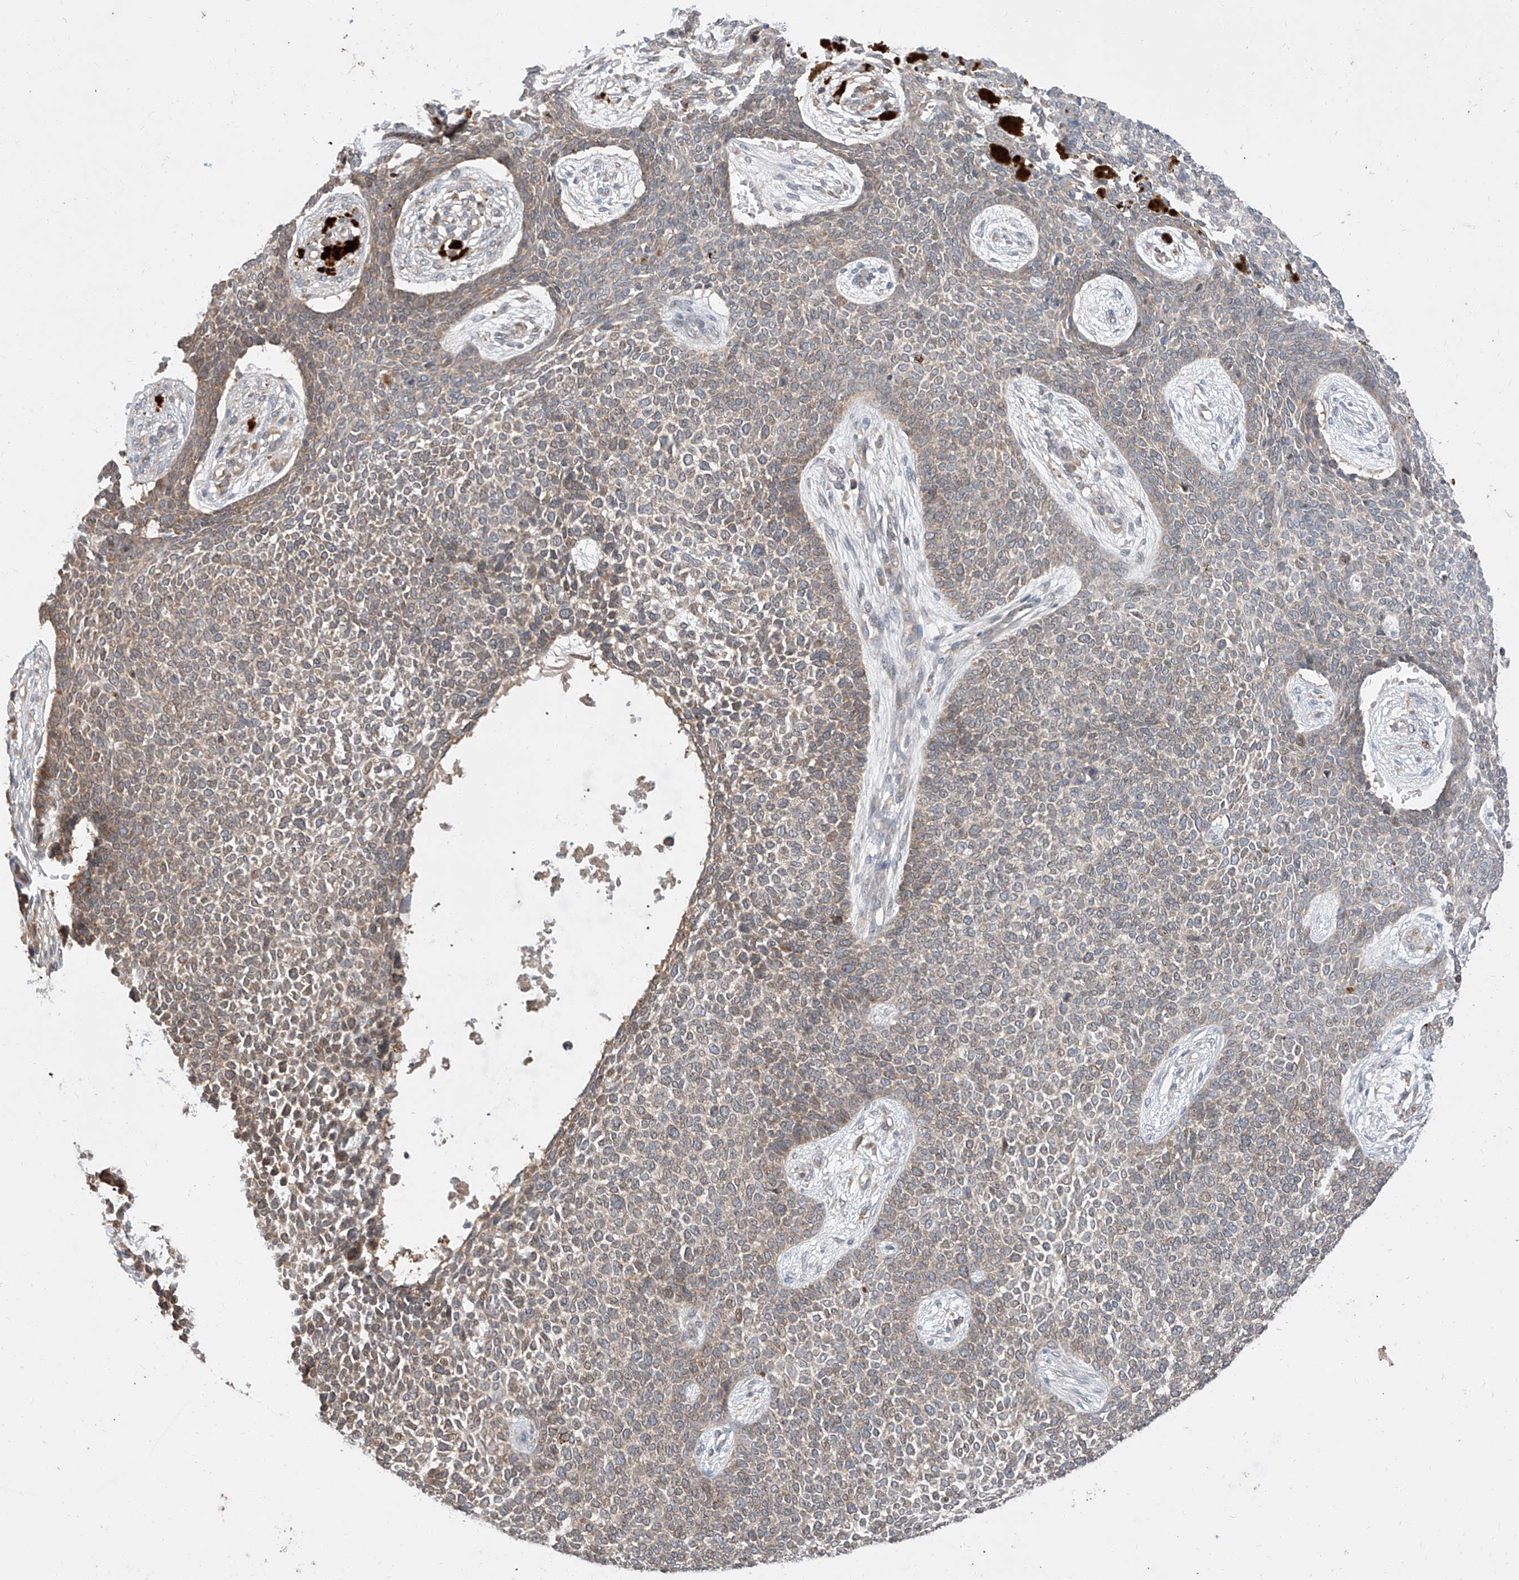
{"staining": {"intensity": "weak", "quantity": "25%-75%", "location": "cytoplasmic/membranous"}, "tissue": "skin cancer", "cell_type": "Tumor cells", "image_type": "cancer", "snomed": [{"axis": "morphology", "description": "Basal cell carcinoma"}, {"axis": "topography", "description": "Skin"}], "caption": "A high-resolution photomicrograph shows immunohistochemistry (IHC) staining of skin cancer (basal cell carcinoma), which displays weak cytoplasmic/membranous positivity in approximately 25%-75% of tumor cells.", "gene": "DIRAS3", "patient": {"sex": "female", "age": 84}}